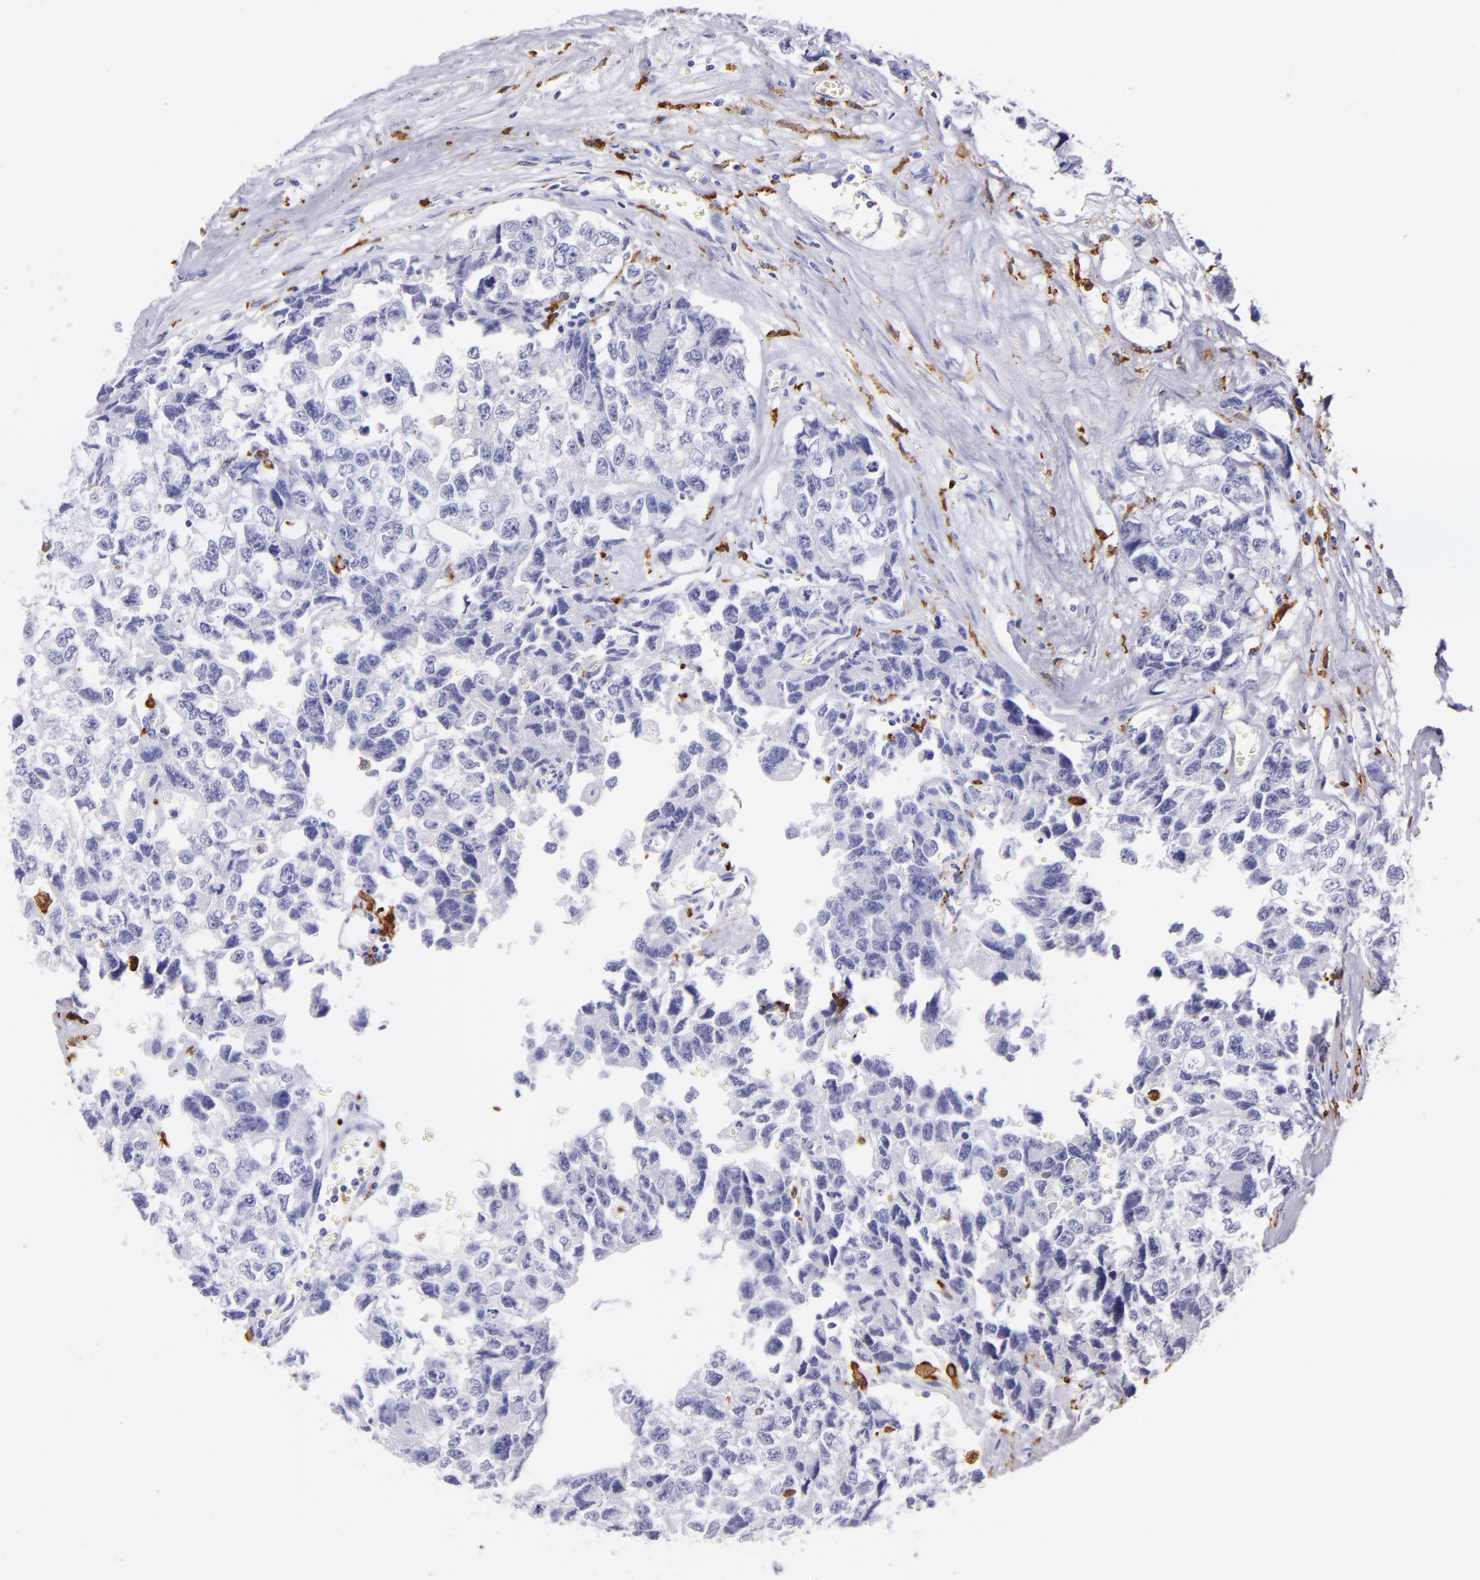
{"staining": {"intensity": "negative", "quantity": "none", "location": "none"}, "tissue": "testis cancer", "cell_type": "Tumor cells", "image_type": "cancer", "snomed": [{"axis": "morphology", "description": "Carcinoma, Embryonal, NOS"}, {"axis": "topography", "description": "Testis"}], "caption": "This is an IHC histopathology image of human testis cancer. There is no expression in tumor cells.", "gene": "CD163", "patient": {"sex": "male", "age": 31}}